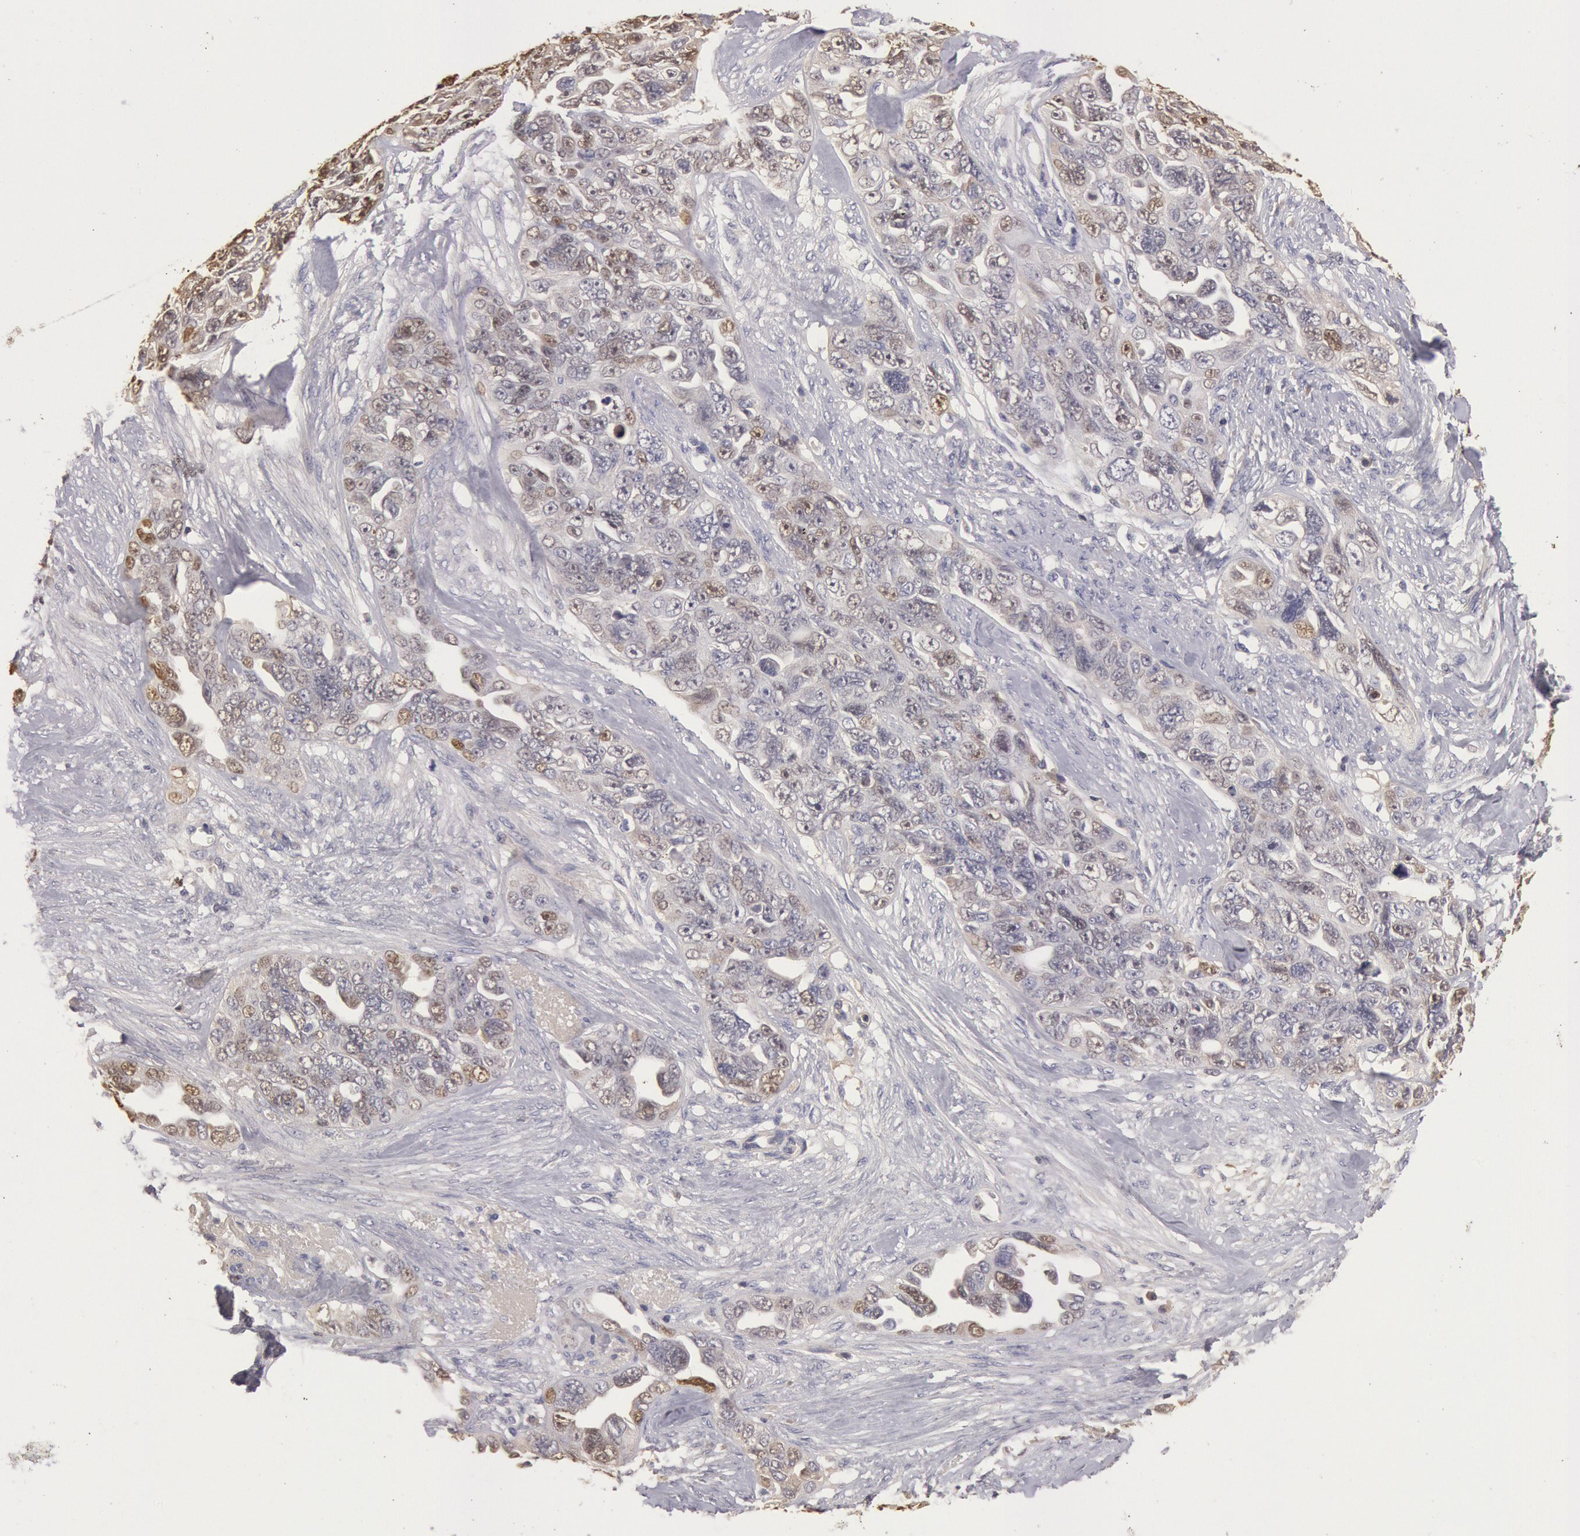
{"staining": {"intensity": "negative", "quantity": "none", "location": "none"}, "tissue": "ovarian cancer", "cell_type": "Tumor cells", "image_type": "cancer", "snomed": [{"axis": "morphology", "description": "Cystadenocarcinoma, serous, NOS"}, {"axis": "topography", "description": "Ovary"}], "caption": "The photomicrograph demonstrates no staining of tumor cells in ovarian serous cystadenocarcinoma. (DAB immunohistochemistry with hematoxylin counter stain).", "gene": "C1R", "patient": {"sex": "female", "age": 63}}